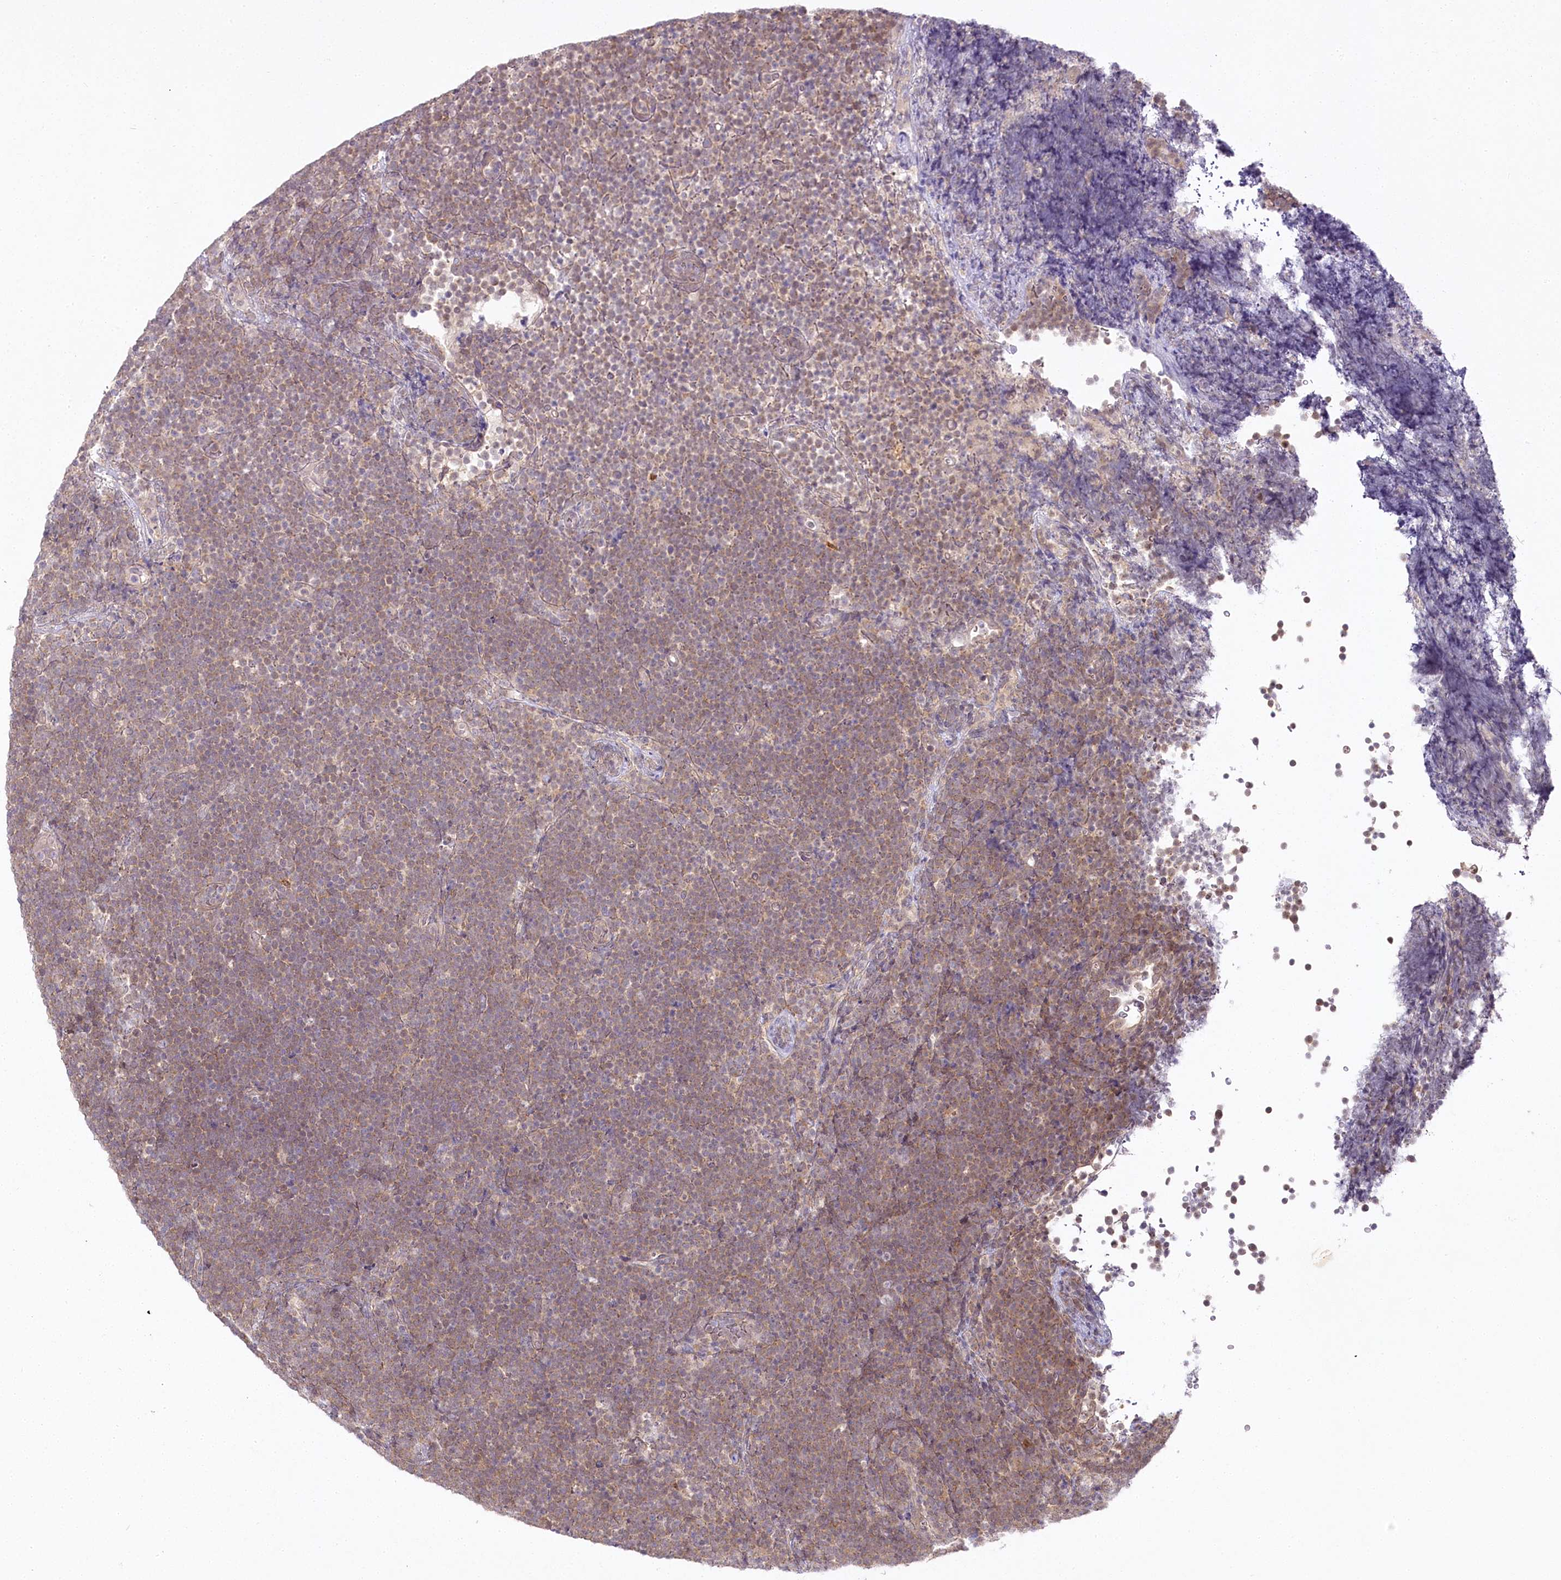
{"staining": {"intensity": "moderate", "quantity": ">75%", "location": "cytoplasmic/membranous"}, "tissue": "lymphoma", "cell_type": "Tumor cells", "image_type": "cancer", "snomed": [{"axis": "morphology", "description": "Malignant lymphoma, non-Hodgkin's type, High grade"}, {"axis": "topography", "description": "Lymph node"}], "caption": "A brown stain labels moderate cytoplasmic/membranous staining of a protein in high-grade malignant lymphoma, non-Hodgkin's type tumor cells. (brown staining indicates protein expression, while blue staining denotes nuclei).", "gene": "AAMDC", "patient": {"sex": "male", "age": 13}}